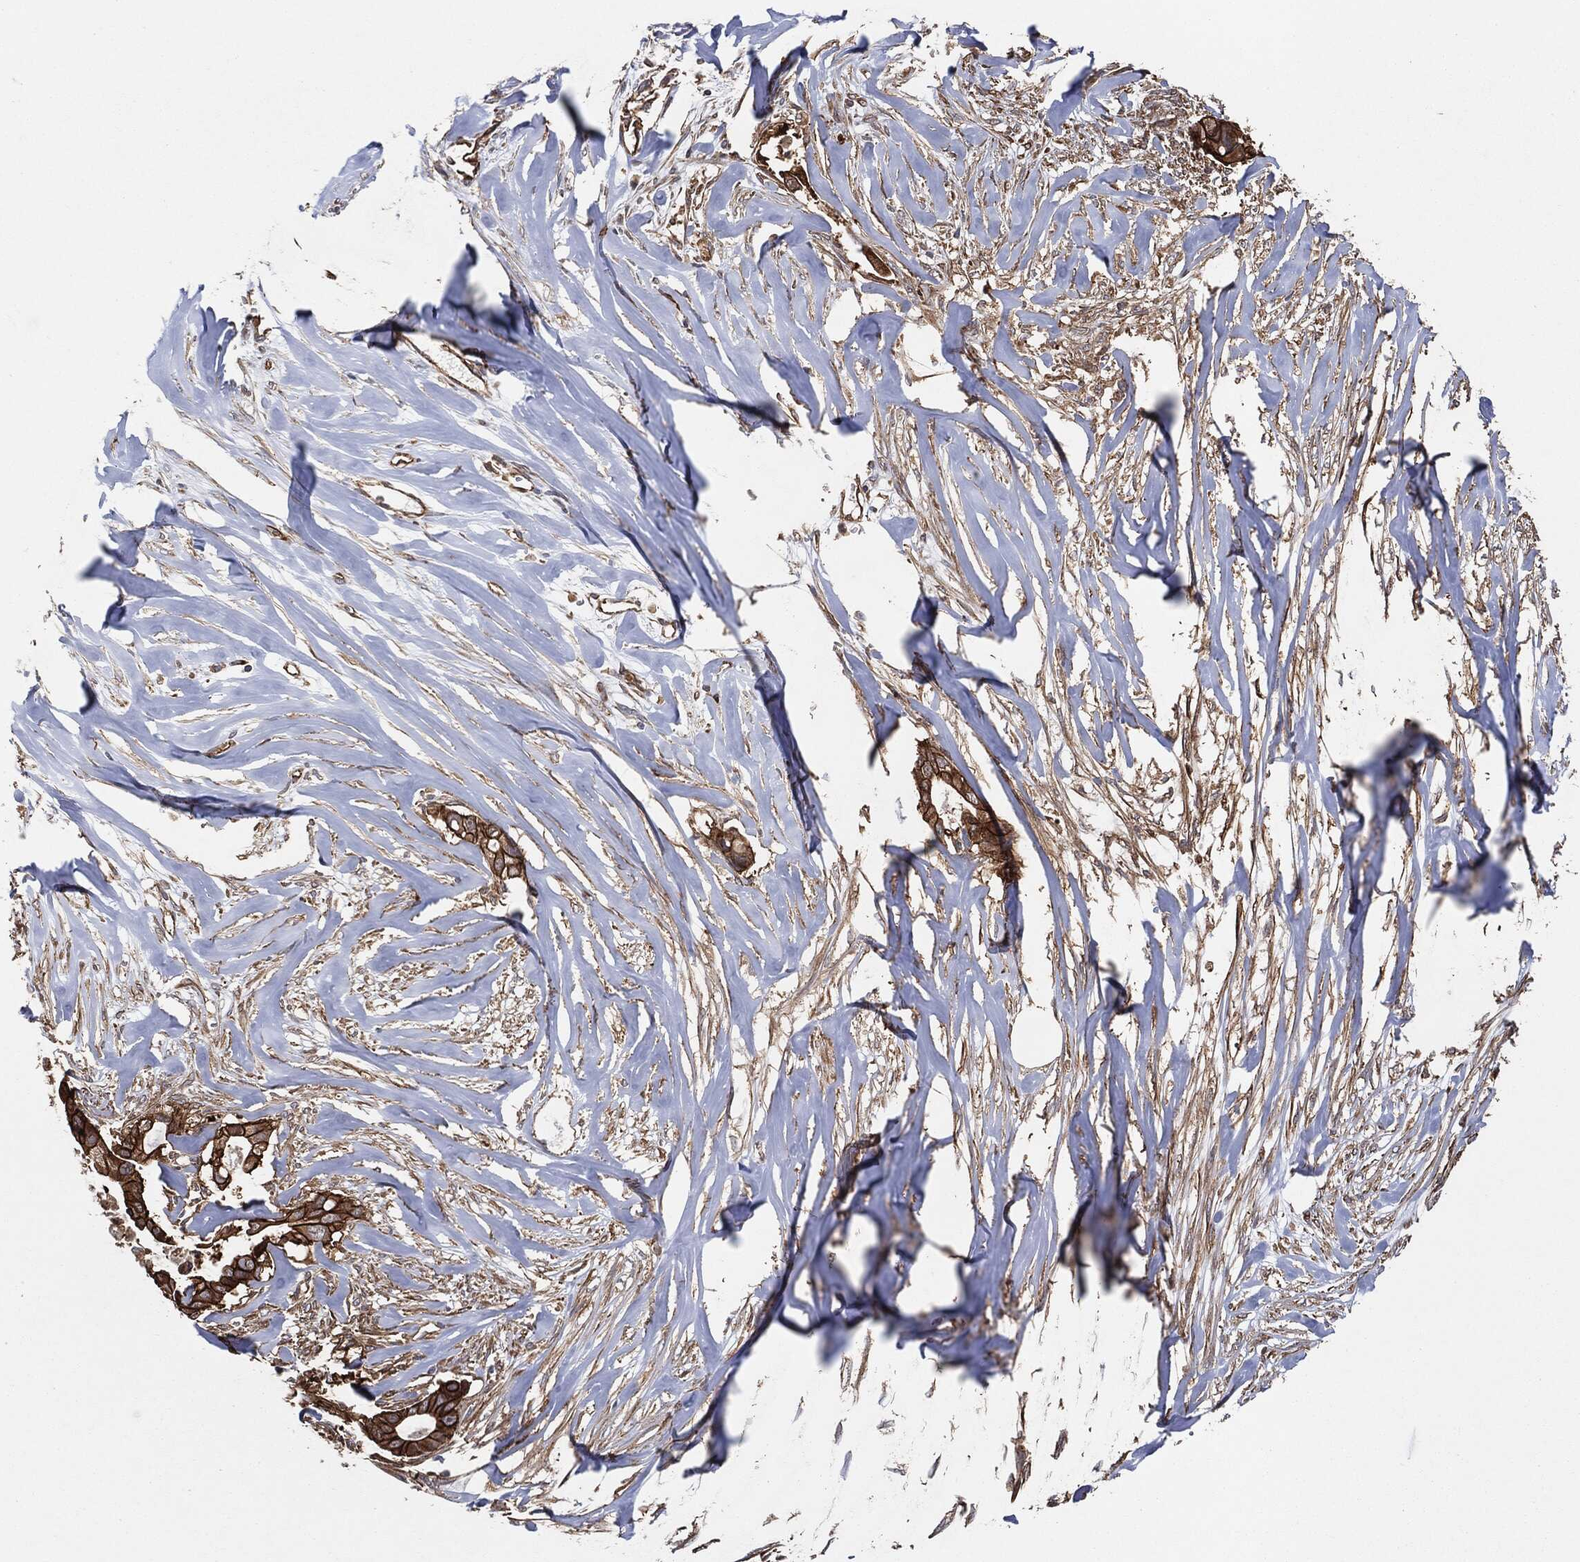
{"staining": {"intensity": "strong", "quantity": ">75%", "location": "cytoplasmic/membranous"}, "tissue": "pancreatic cancer", "cell_type": "Tumor cells", "image_type": "cancer", "snomed": [{"axis": "morphology", "description": "Adenocarcinoma, NOS"}, {"axis": "topography", "description": "Pancreas"}], "caption": "Protein staining displays strong cytoplasmic/membranous expression in about >75% of tumor cells in adenocarcinoma (pancreatic).", "gene": "CTNNA1", "patient": {"sex": "male", "age": 61}}